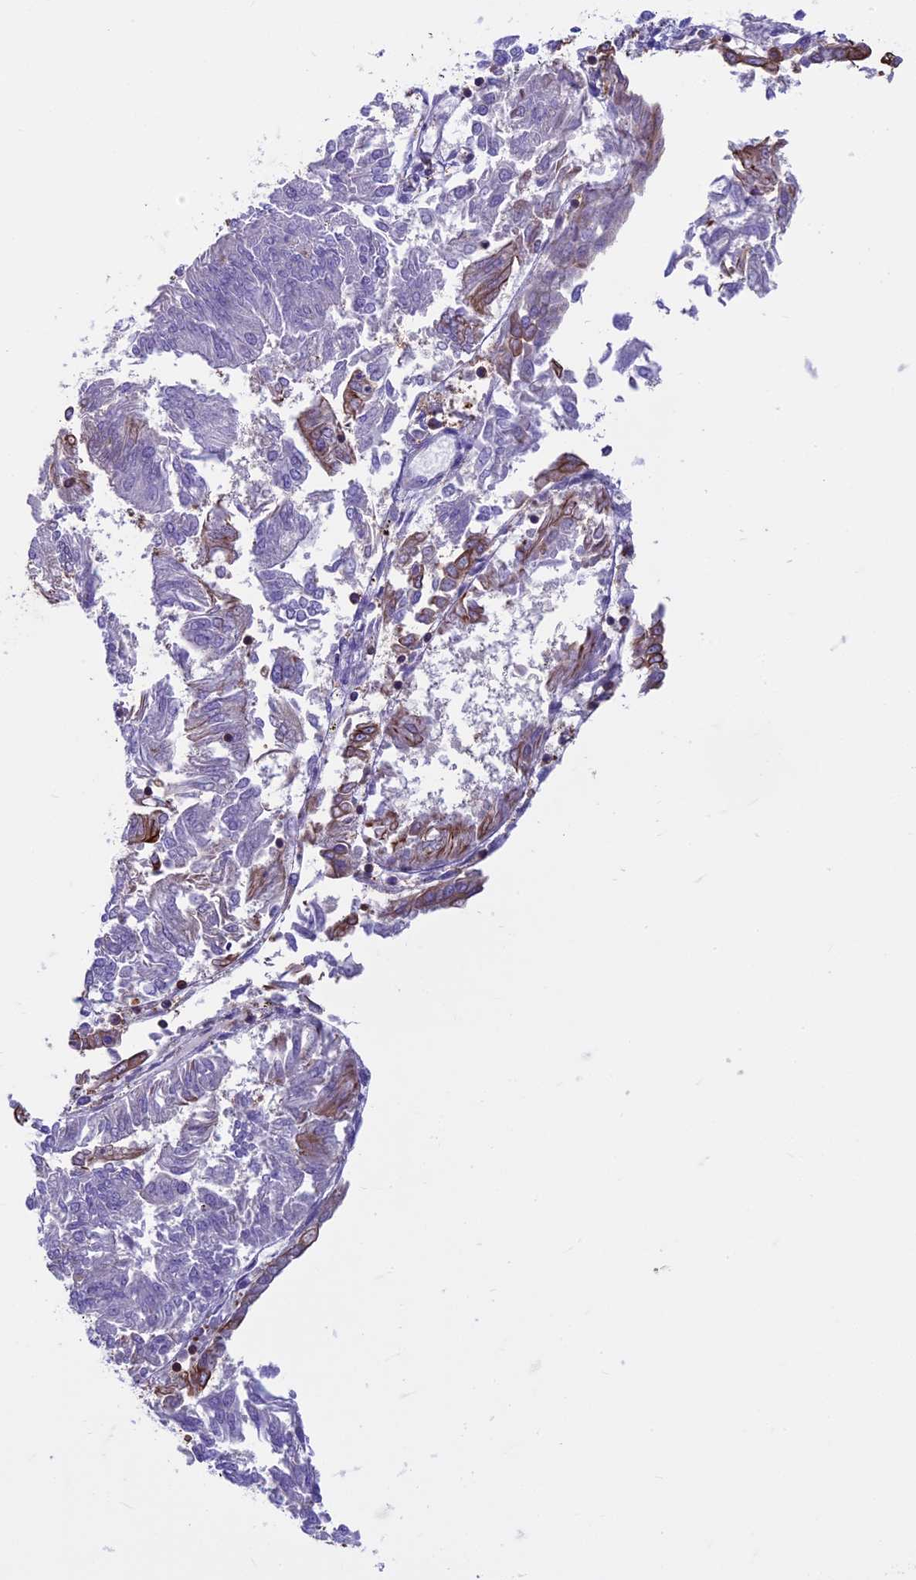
{"staining": {"intensity": "strong", "quantity": "<25%", "location": "cytoplasmic/membranous"}, "tissue": "endometrial cancer", "cell_type": "Tumor cells", "image_type": "cancer", "snomed": [{"axis": "morphology", "description": "Adenocarcinoma, NOS"}, {"axis": "topography", "description": "Endometrium"}], "caption": "Immunohistochemistry image of neoplastic tissue: endometrial cancer (adenocarcinoma) stained using immunohistochemistry demonstrates medium levels of strong protein expression localized specifically in the cytoplasmic/membranous of tumor cells, appearing as a cytoplasmic/membranous brown color.", "gene": "CDAN1", "patient": {"sex": "female", "age": 58}}